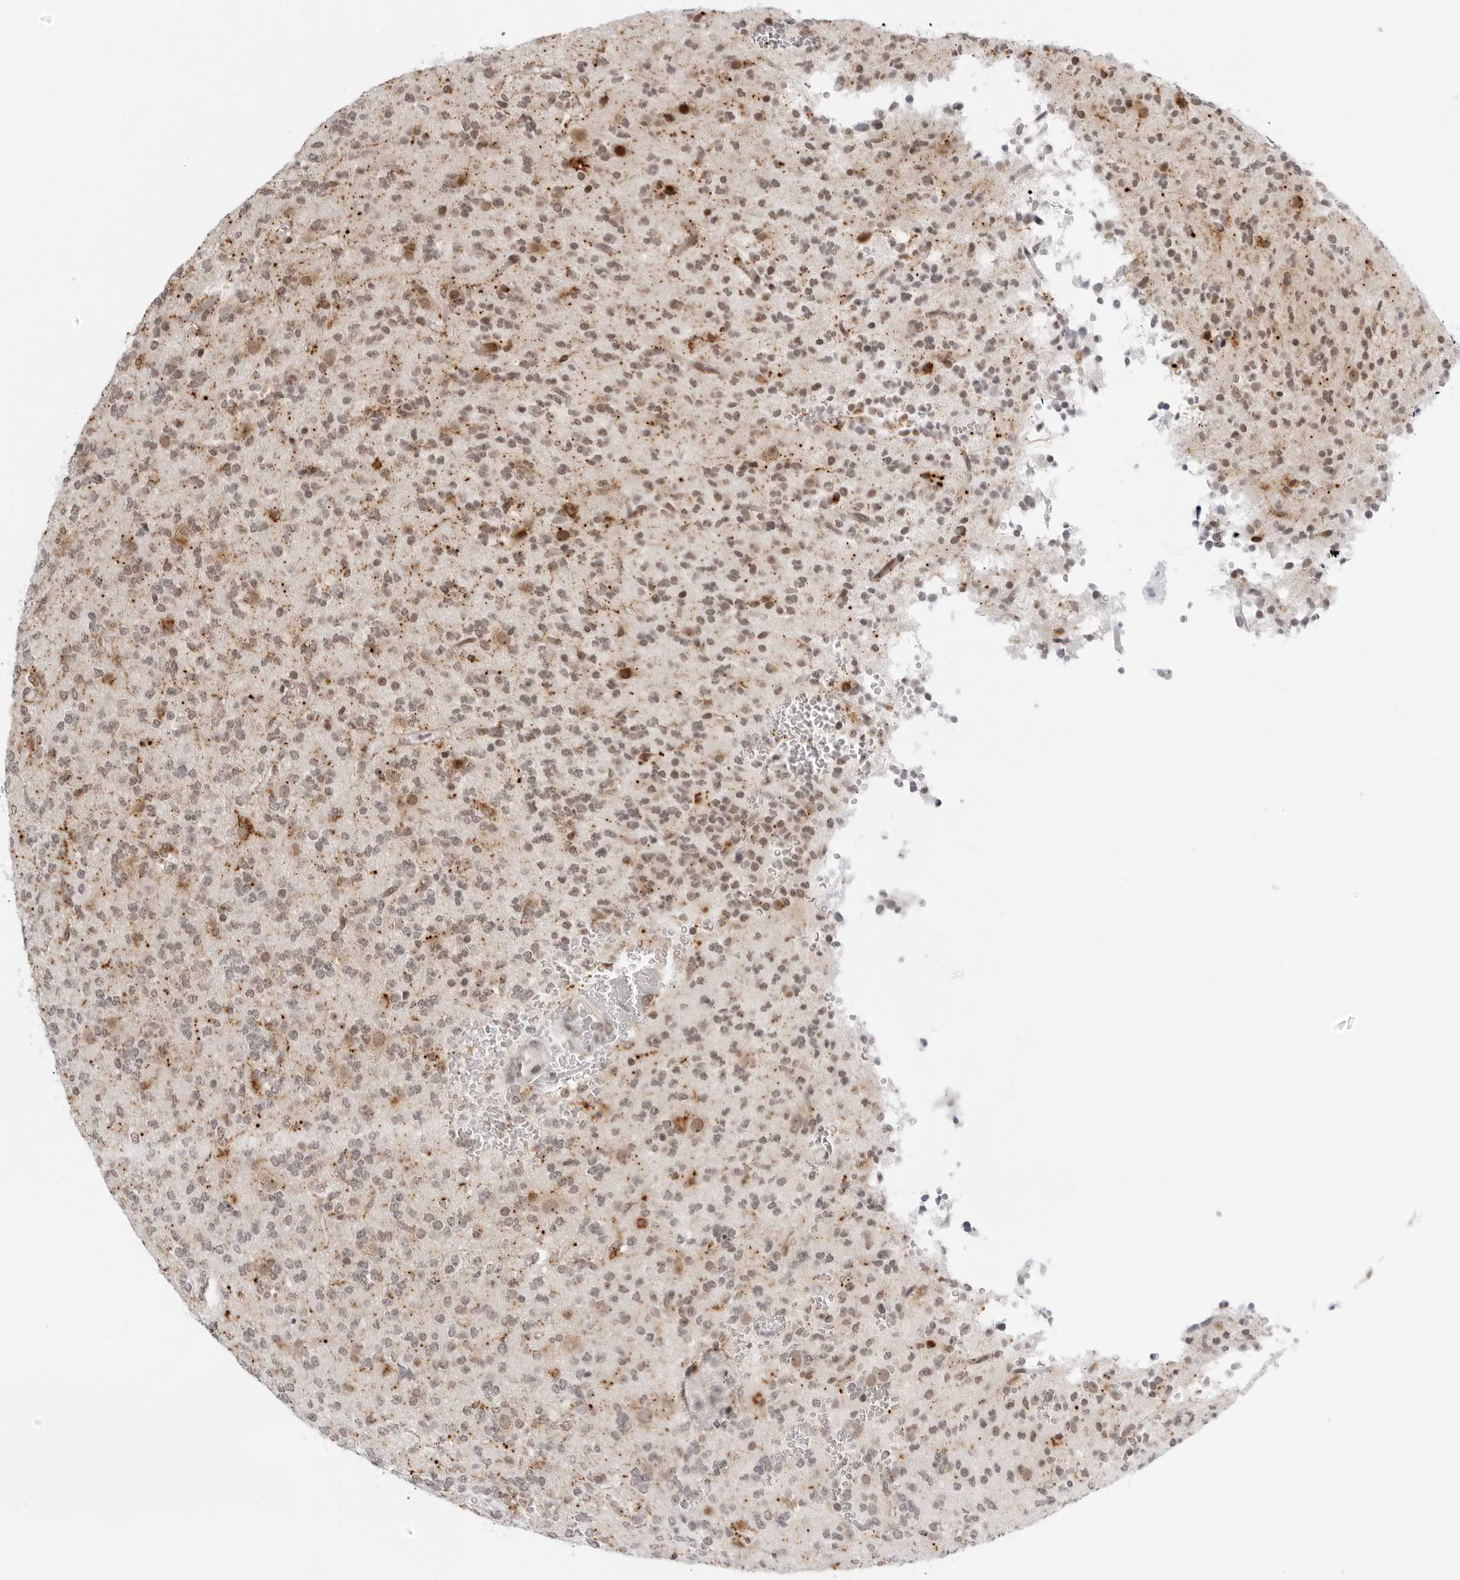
{"staining": {"intensity": "moderate", "quantity": "<25%", "location": "nuclear"}, "tissue": "glioma", "cell_type": "Tumor cells", "image_type": "cancer", "snomed": [{"axis": "morphology", "description": "Glioma, malignant, Low grade"}, {"axis": "topography", "description": "Brain"}], "caption": "A high-resolution micrograph shows IHC staining of malignant glioma (low-grade), which shows moderate nuclear positivity in about <25% of tumor cells.", "gene": "TOX4", "patient": {"sex": "male", "age": 38}}